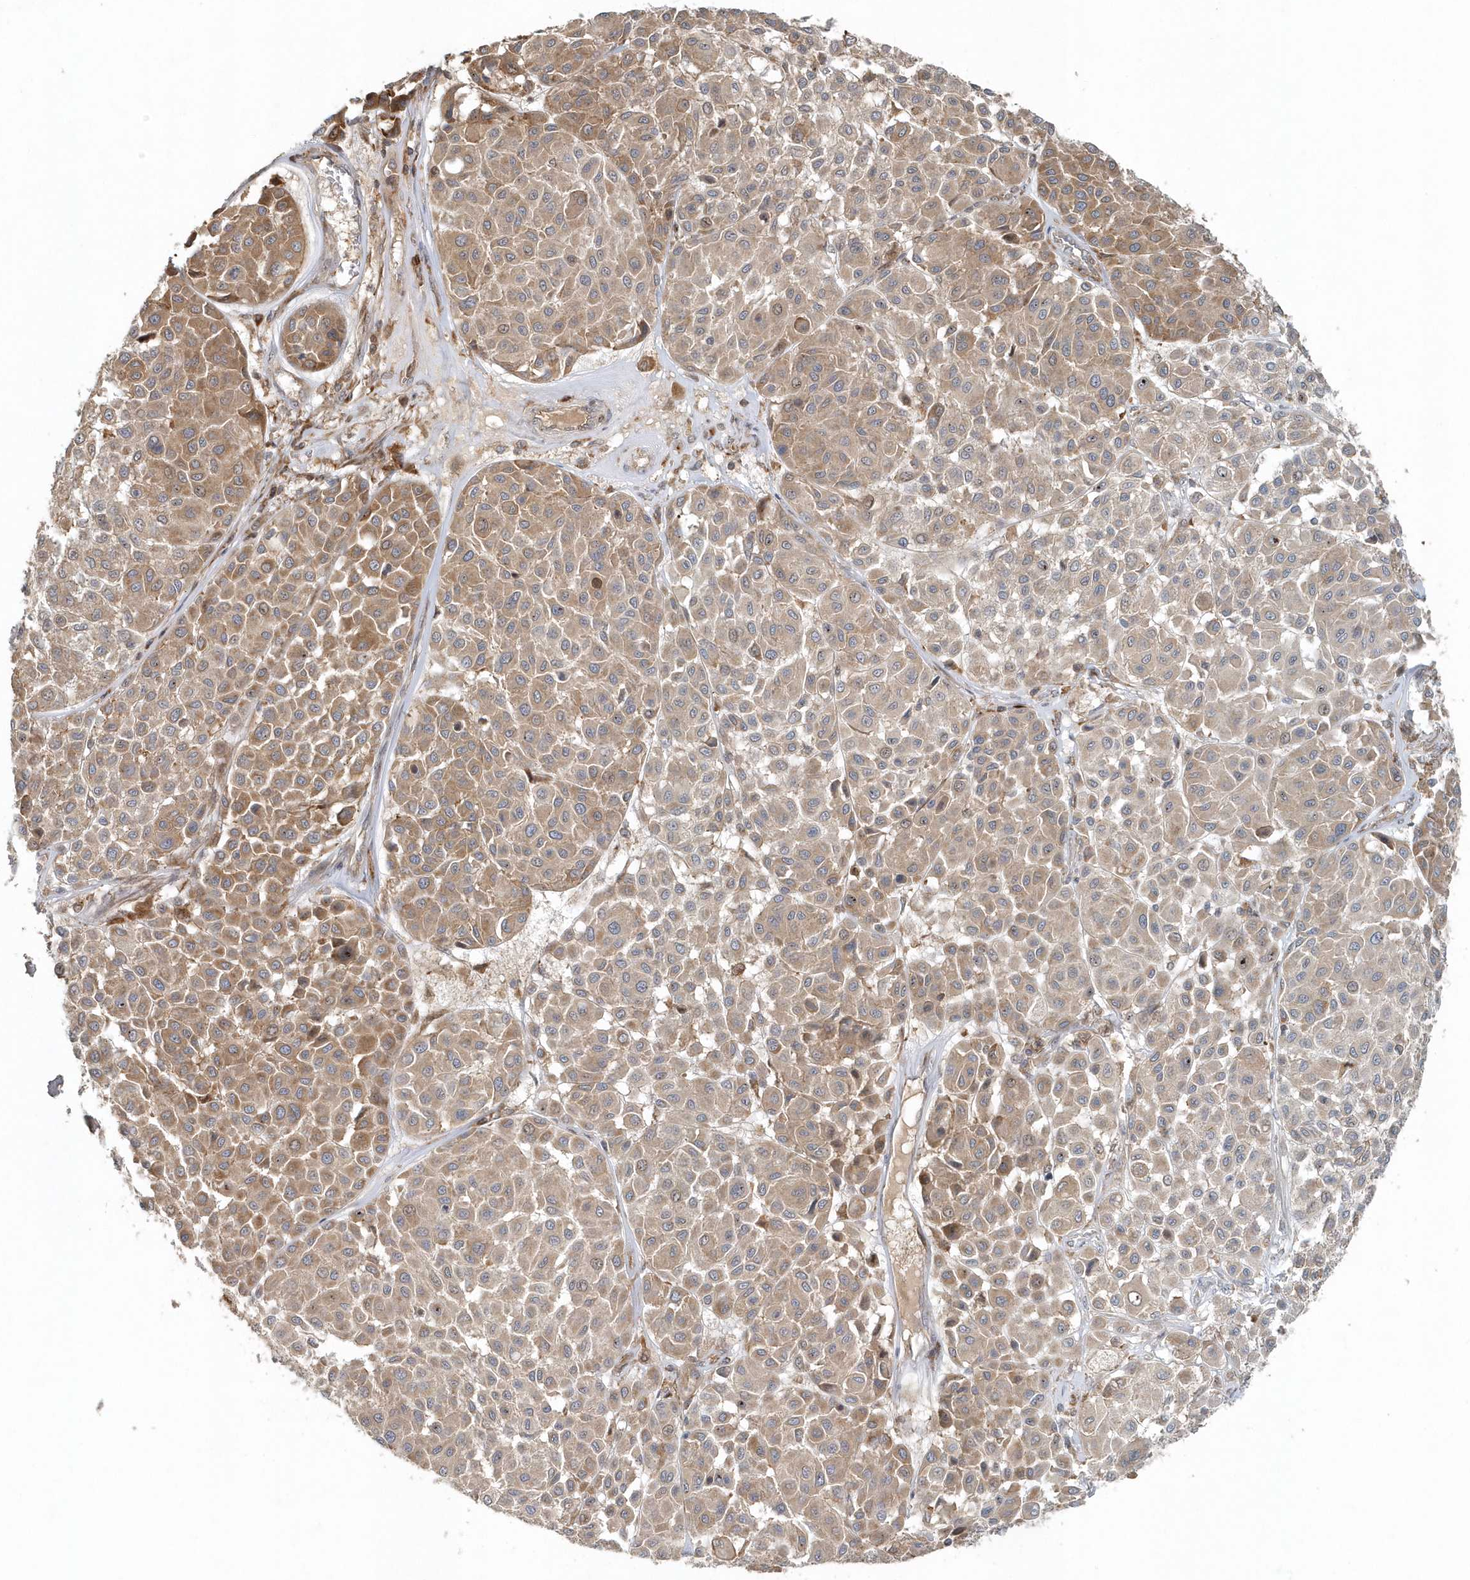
{"staining": {"intensity": "moderate", "quantity": ">75%", "location": "cytoplasmic/membranous"}, "tissue": "melanoma", "cell_type": "Tumor cells", "image_type": "cancer", "snomed": [{"axis": "morphology", "description": "Malignant melanoma, Metastatic site"}, {"axis": "topography", "description": "Soft tissue"}], "caption": "This is a micrograph of immunohistochemistry staining of malignant melanoma (metastatic site), which shows moderate positivity in the cytoplasmic/membranous of tumor cells.", "gene": "MMUT", "patient": {"sex": "male", "age": 41}}